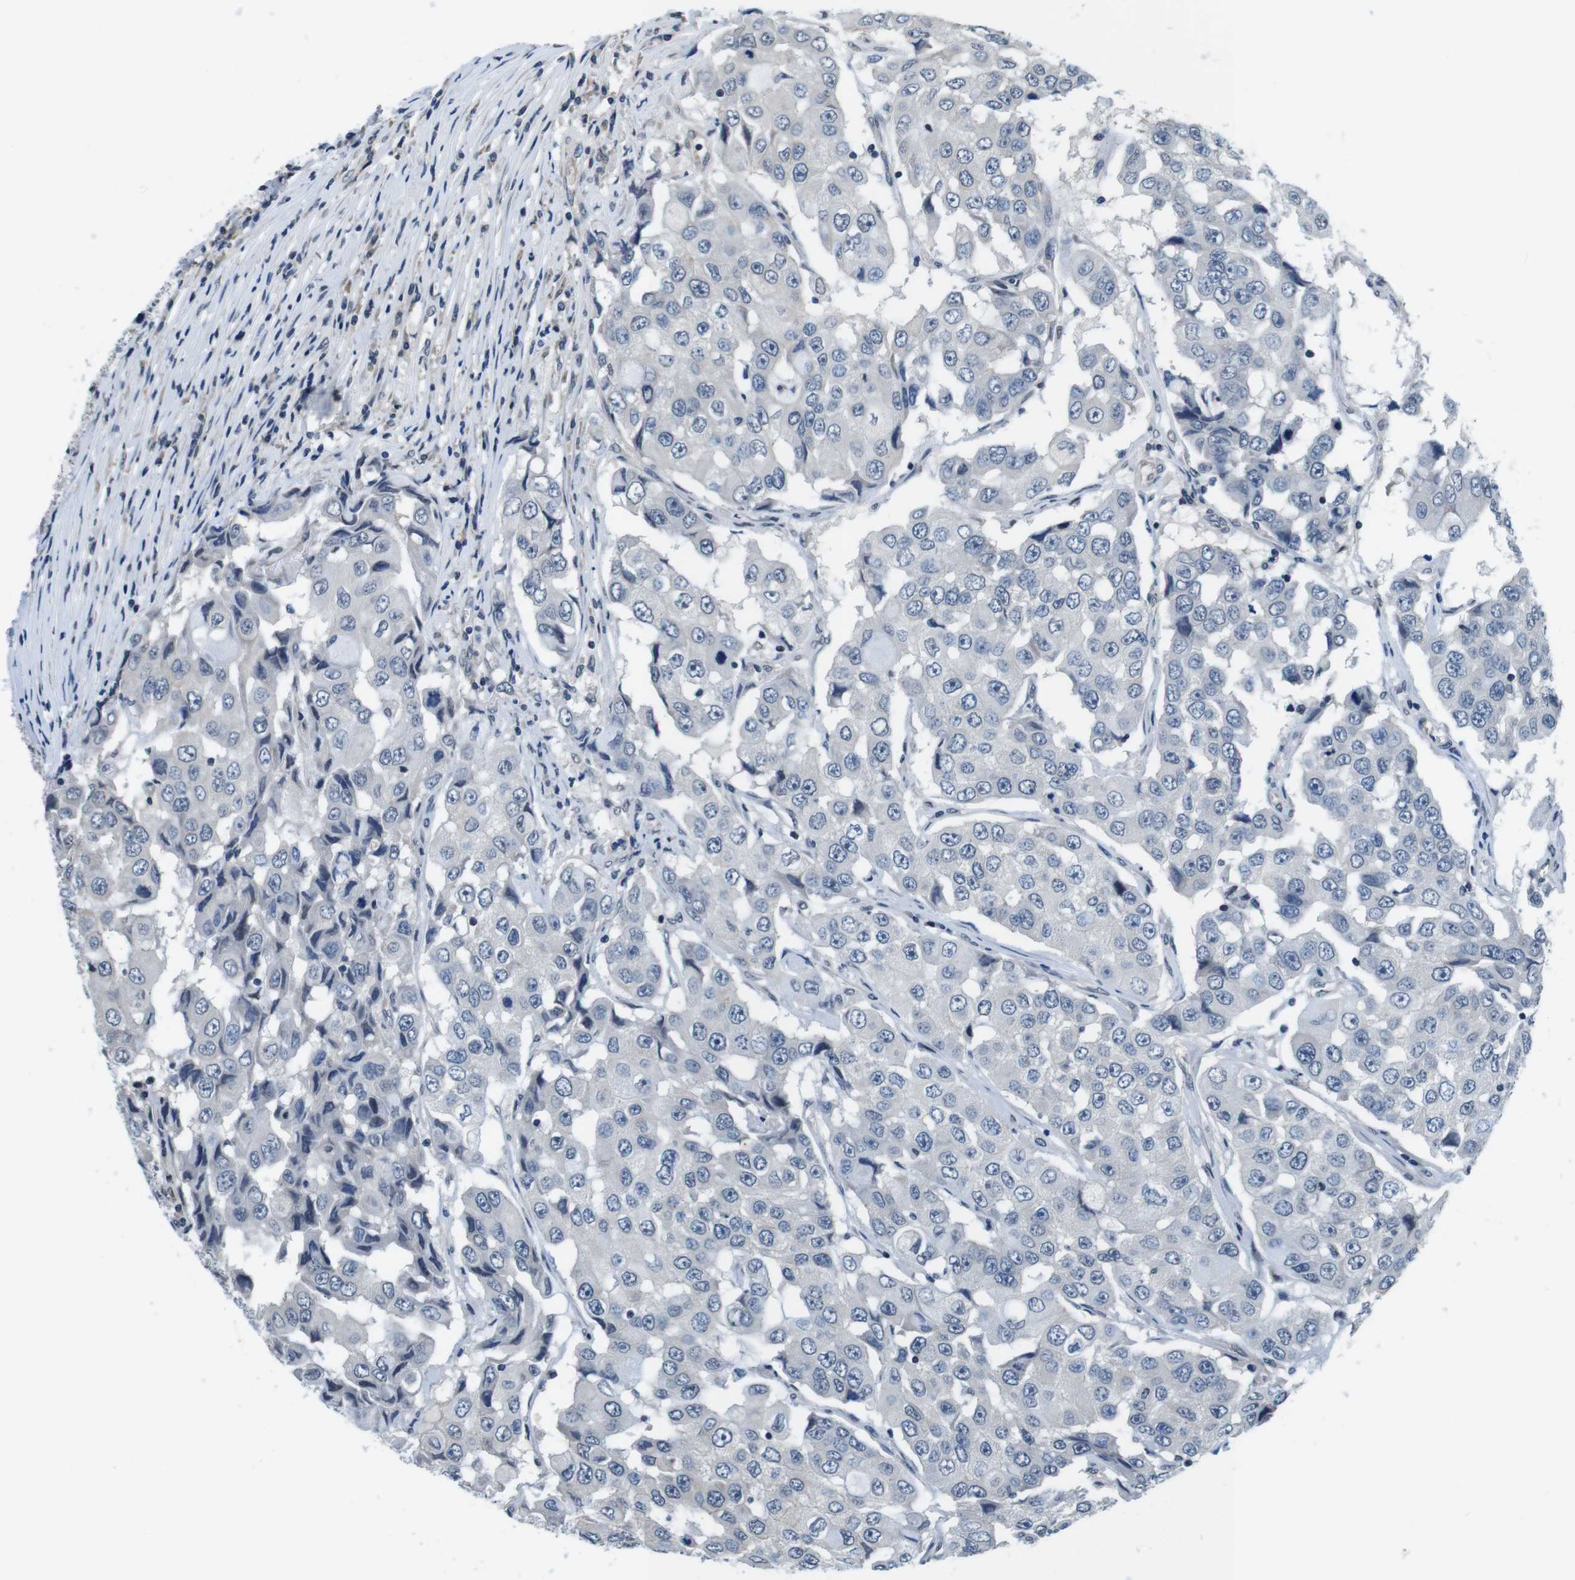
{"staining": {"intensity": "negative", "quantity": "none", "location": "none"}, "tissue": "breast cancer", "cell_type": "Tumor cells", "image_type": "cancer", "snomed": [{"axis": "morphology", "description": "Duct carcinoma"}, {"axis": "topography", "description": "Breast"}], "caption": "Tumor cells show no significant staining in breast infiltrating ductal carcinoma. (DAB immunohistochemistry with hematoxylin counter stain).", "gene": "CD163L1", "patient": {"sex": "female", "age": 27}}